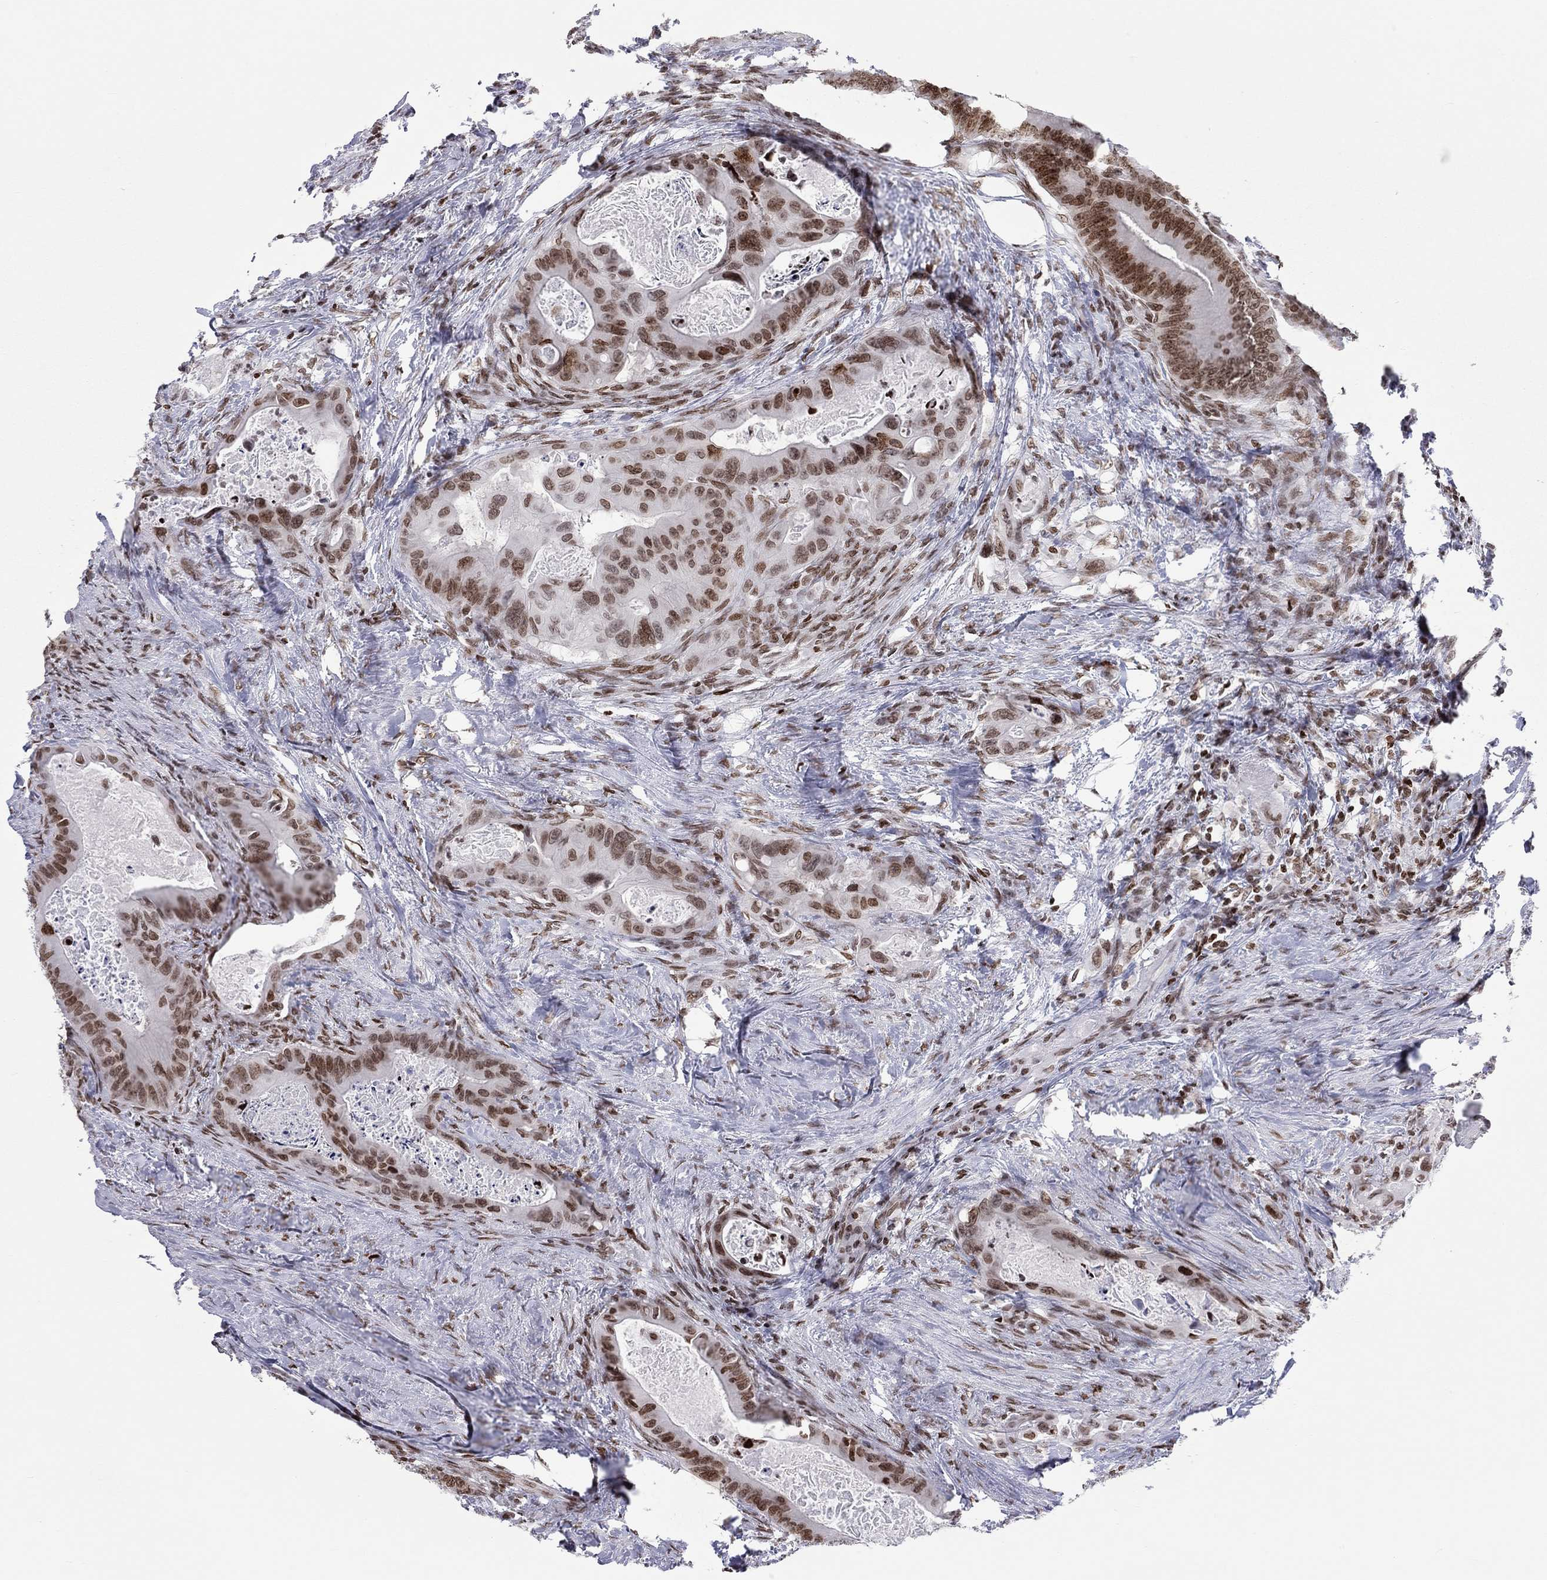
{"staining": {"intensity": "strong", "quantity": ">75%", "location": "nuclear"}, "tissue": "colorectal cancer", "cell_type": "Tumor cells", "image_type": "cancer", "snomed": [{"axis": "morphology", "description": "Adenocarcinoma, NOS"}, {"axis": "topography", "description": "Rectum"}], "caption": "Brown immunohistochemical staining in human colorectal cancer (adenocarcinoma) exhibits strong nuclear positivity in approximately >75% of tumor cells. (IHC, brightfield microscopy, high magnification).", "gene": "H2AX", "patient": {"sex": "male", "age": 64}}